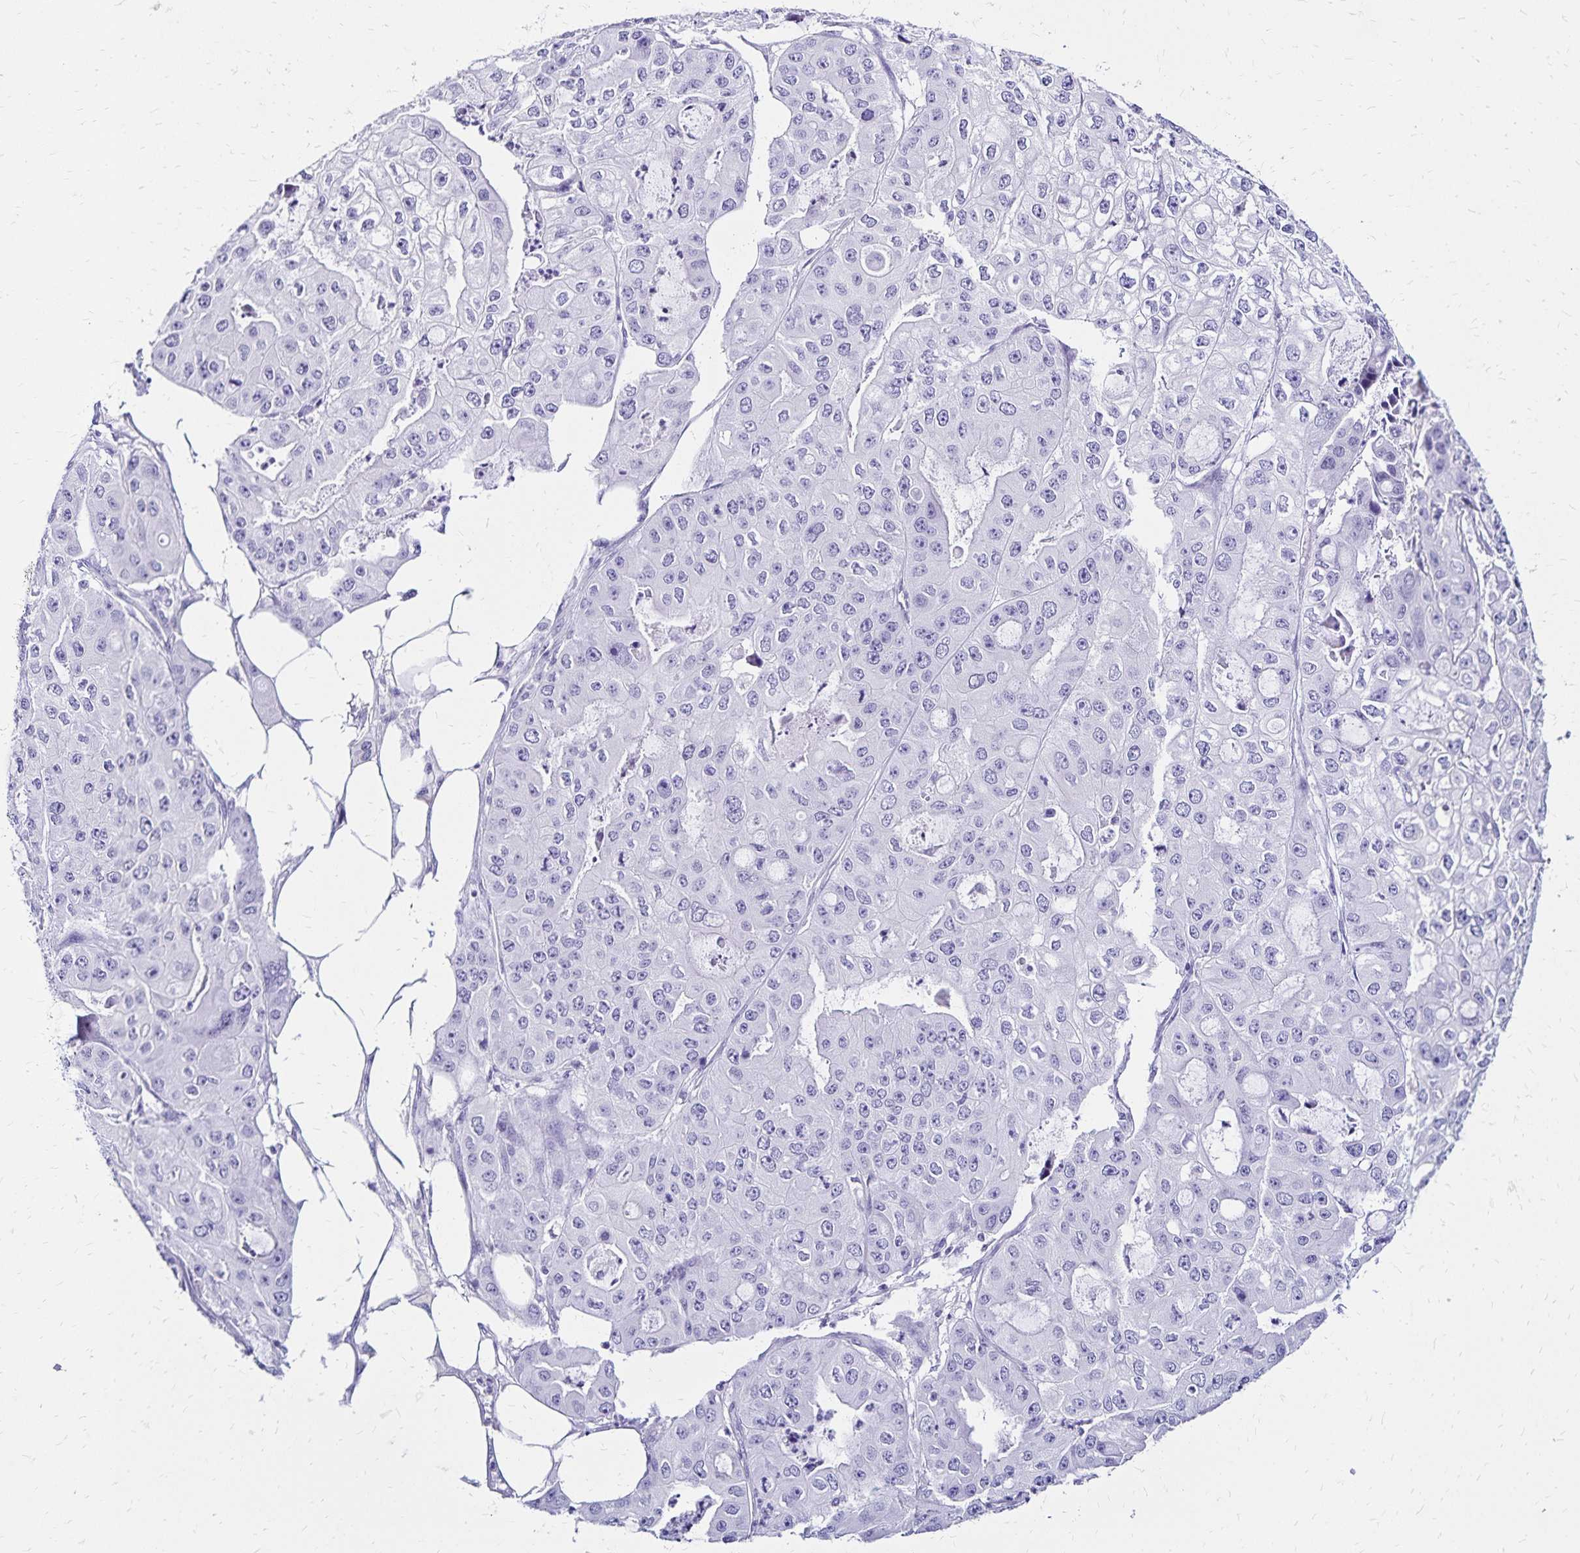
{"staining": {"intensity": "negative", "quantity": "none", "location": "none"}, "tissue": "ovarian cancer", "cell_type": "Tumor cells", "image_type": "cancer", "snomed": [{"axis": "morphology", "description": "Cystadenocarcinoma, serous, NOS"}, {"axis": "topography", "description": "Ovary"}], "caption": "Immunohistochemical staining of ovarian cancer (serous cystadenocarcinoma) demonstrates no significant expression in tumor cells.", "gene": "LIN28B", "patient": {"sex": "female", "age": 56}}